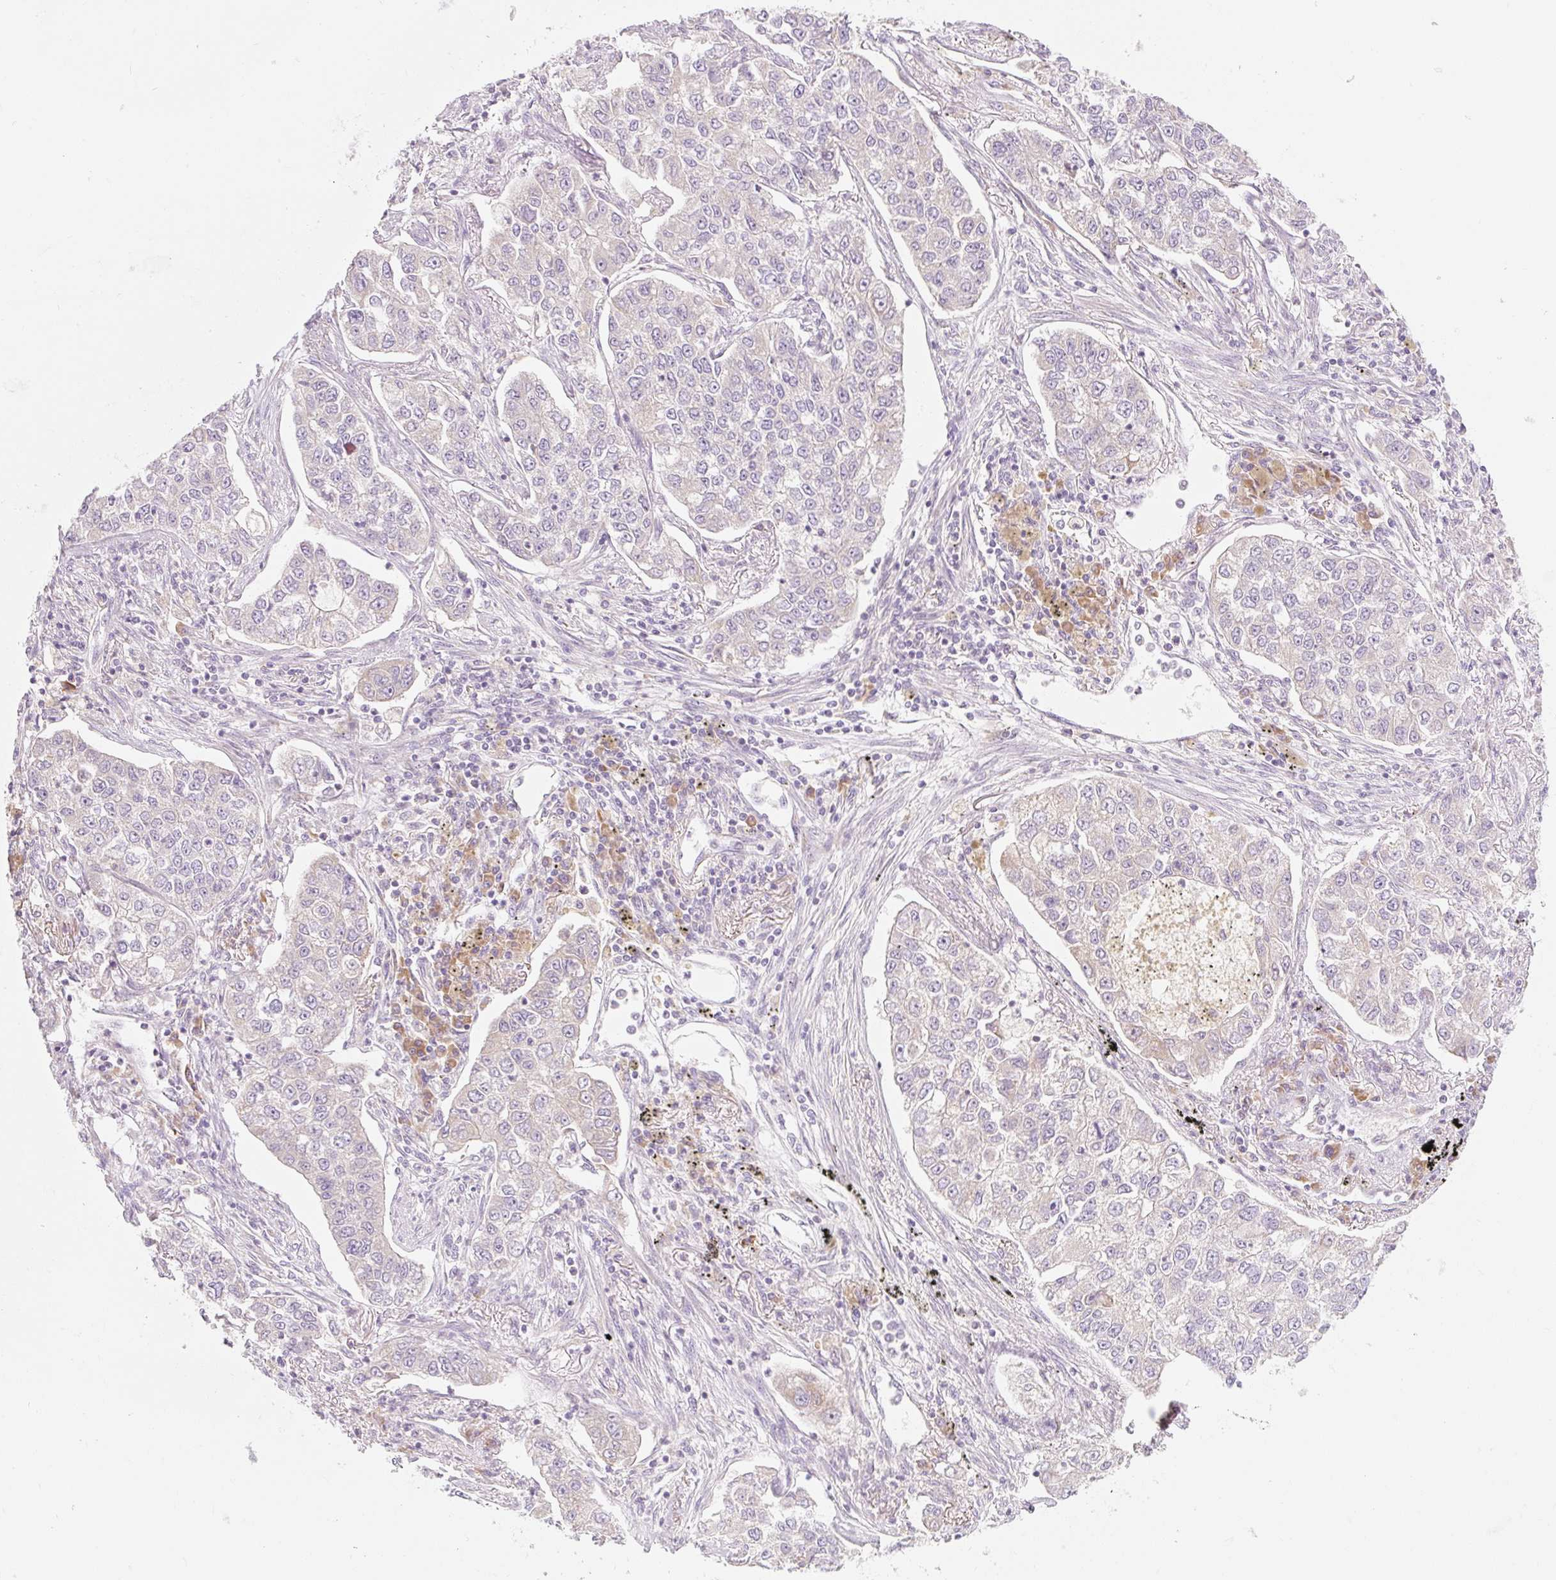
{"staining": {"intensity": "negative", "quantity": "none", "location": "none"}, "tissue": "lung cancer", "cell_type": "Tumor cells", "image_type": "cancer", "snomed": [{"axis": "morphology", "description": "Adenocarcinoma, NOS"}, {"axis": "topography", "description": "Lung"}], "caption": "This is an immunohistochemistry photomicrograph of adenocarcinoma (lung). There is no expression in tumor cells.", "gene": "MYO1D", "patient": {"sex": "male", "age": 49}}